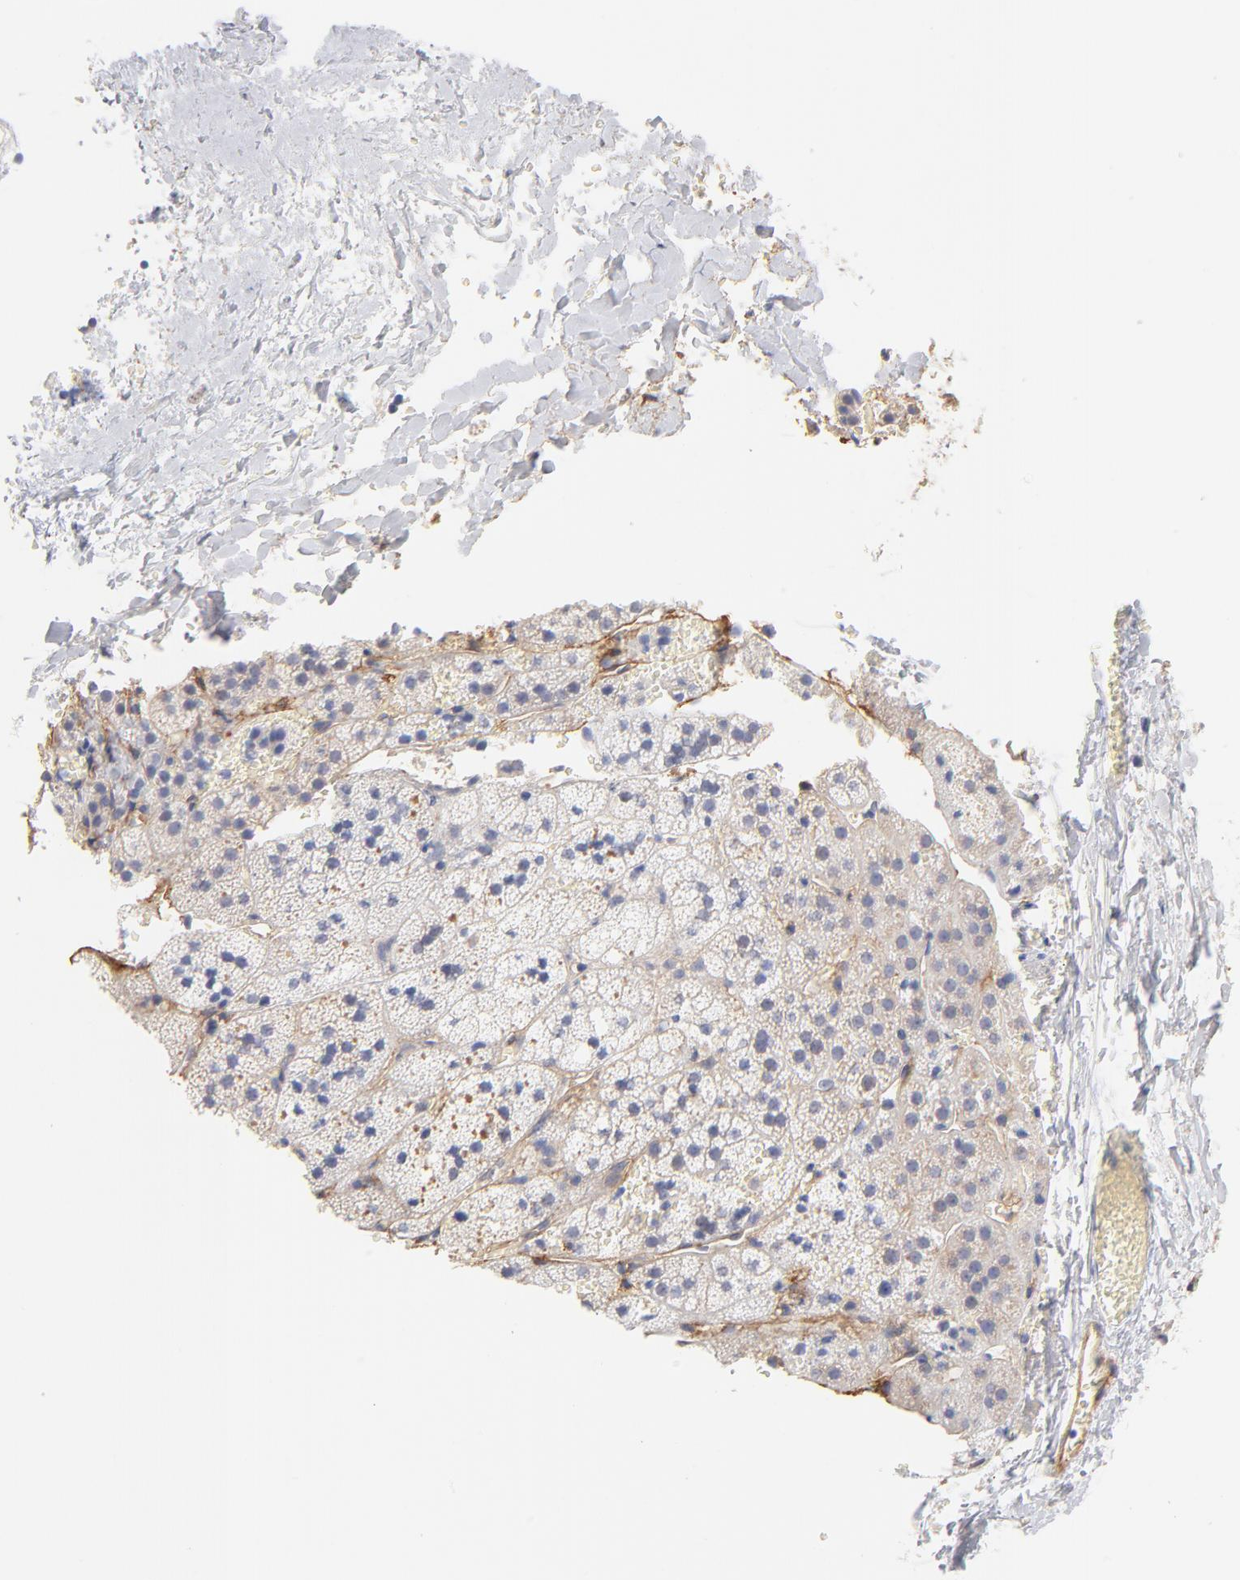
{"staining": {"intensity": "negative", "quantity": "none", "location": "none"}, "tissue": "adrenal gland", "cell_type": "Glandular cells", "image_type": "normal", "snomed": [{"axis": "morphology", "description": "Normal tissue, NOS"}, {"axis": "topography", "description": "Adrenal gland"}], "caption": "This is a image of IHC staining of normal adrenal gland, which shows no expression in glandular cells. Nuclei are stained in blue.", "gene": "ITGA8", "patient": {"sex": "female", "age": 44}}